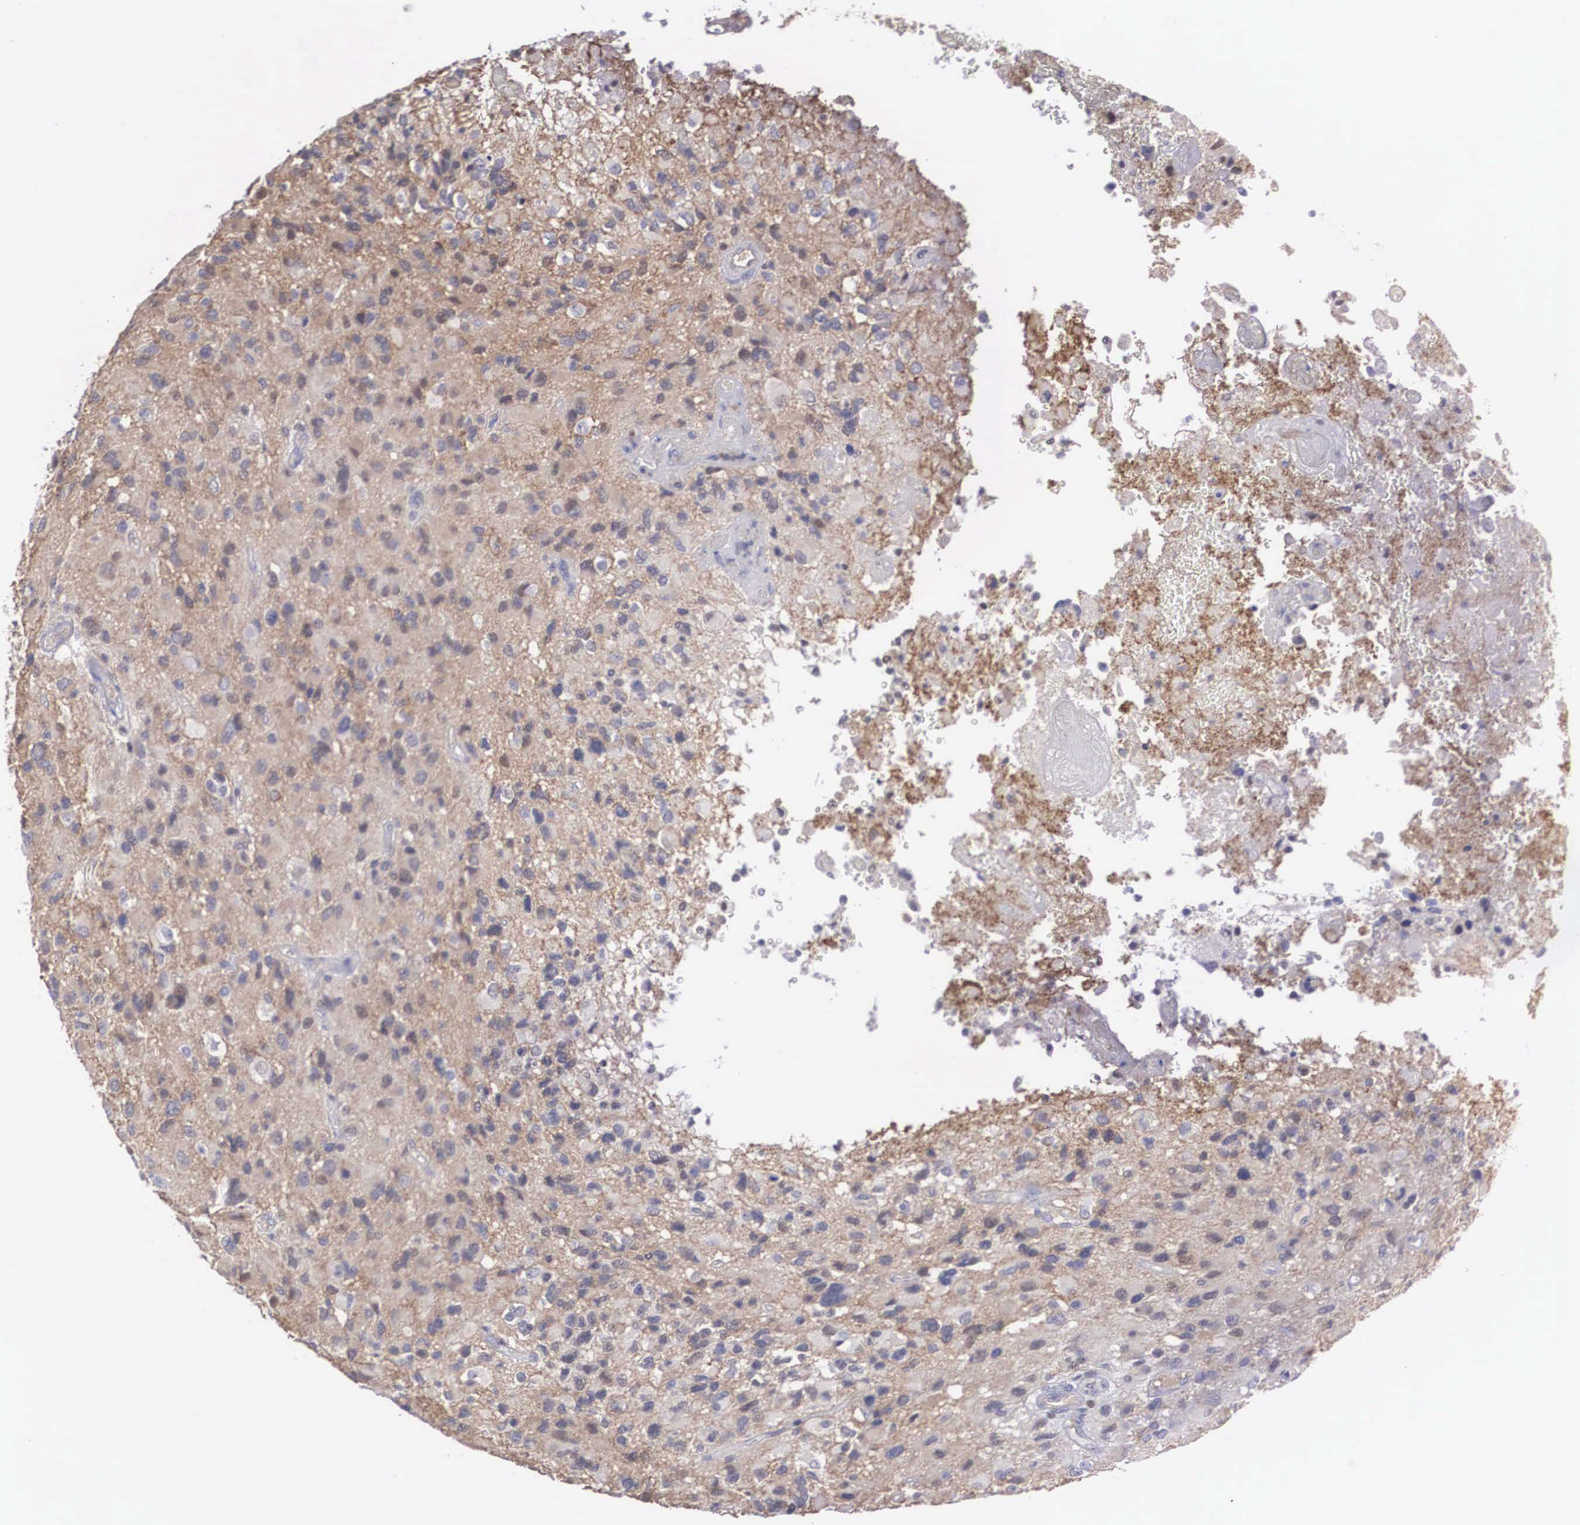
{"staining": {"intensity": "weak", "quantity": ">75%", "location": "cytoplasmic/membranous,nuclear"}, "tissue": "glioma", "cell_type": "Tumor cells", "image_type": "cancer", "snomed": [{"axis": "morphology", "description": "Glioma, malignant, High grade"}, {"axis": "topography", "description": "Brain"}], "caption": "Protein staining demonstrates weak cytoplasmic/membranous and nuclear positivity in about >75% of tumor cells in glioma. Nuclei are stained in blue.", "gene": "RBPJ", "patient": {"sex": "male", "age": 69}}